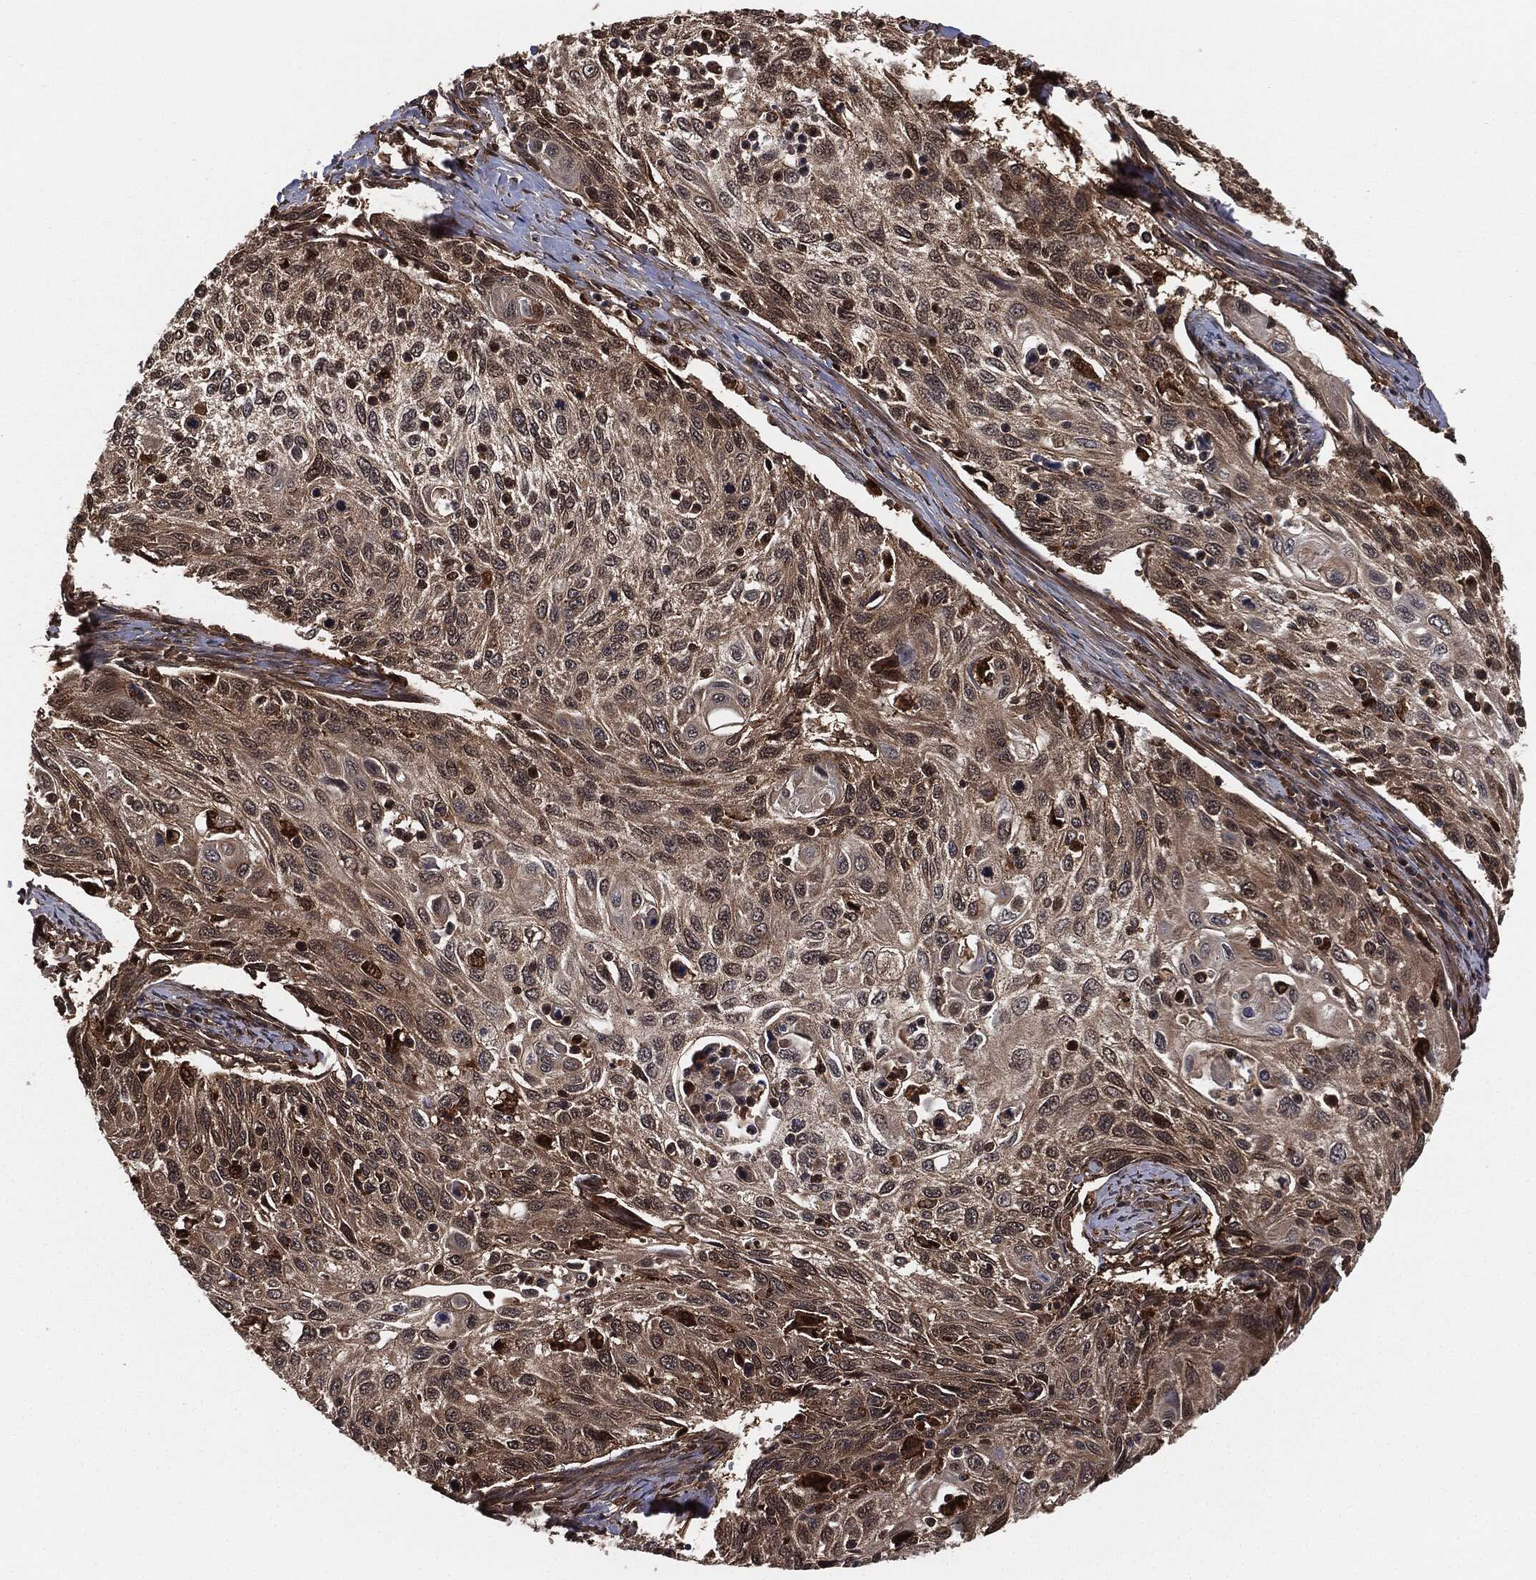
{"staining": {"intensity": "weak", "quantity": "25%-75%", "location": "cytoplasmic/membranous"}, "tissue": "cervical cancer", "cell_type": "Tumor cells", "image_type": "cancer", "snomed": [{"axis": "morphology", "description": "Squamous cell carcinoma, NOS"}, {"axis": "topography", "description": "Cervix"}], "caption": "This histopathology image reveals cervical cancer stained with IHC to label a protein in brown. The cytoplasmic/membranous of tumor cells show weak positivity for the protein. Nuclei are counter-stained blue.", "gene": "CAPRIN2", "patient": {"sex": "female", "age": 70}}